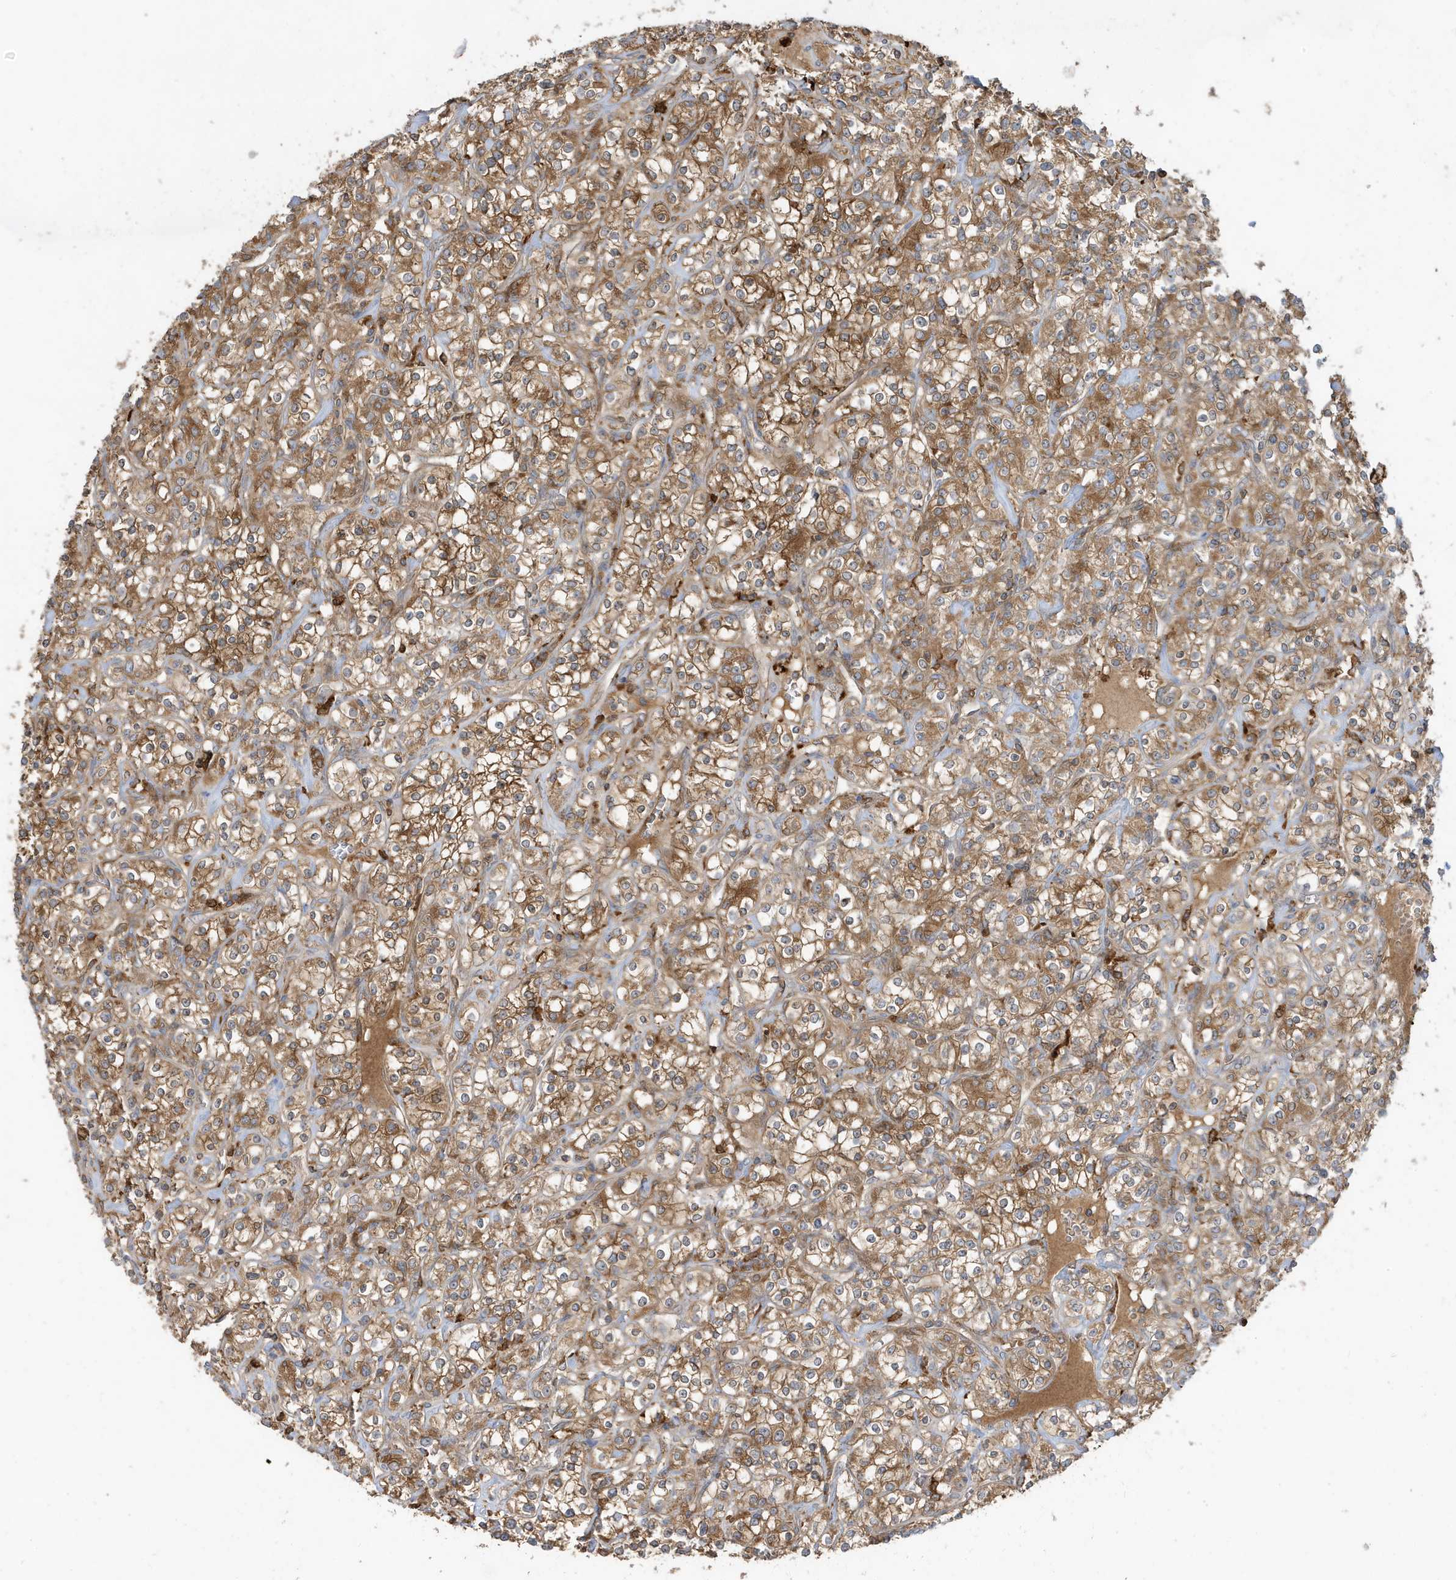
{"staining": {"intensity": "moderate", "quantity": ">75%", "location": "cytoplasmic/membranous"}, "tissue": "renal cancer", "cell_type": "Tumor cells", "image_type": "cancer", "snomed": [{"axis": "morphology", "description": "Adenocarcinoma, NOS"}, {"axis": "topography", "description": "Kidney"}], "caption": "There is medium levels of moderate cytoplasmic/membranous staining in tumor cells of renal adenocarcinoma, as demonstrated by immunohistochemical staining (brown color).", "gene": "ABTB1", "patient": {"sex": "male", "age": 77}}